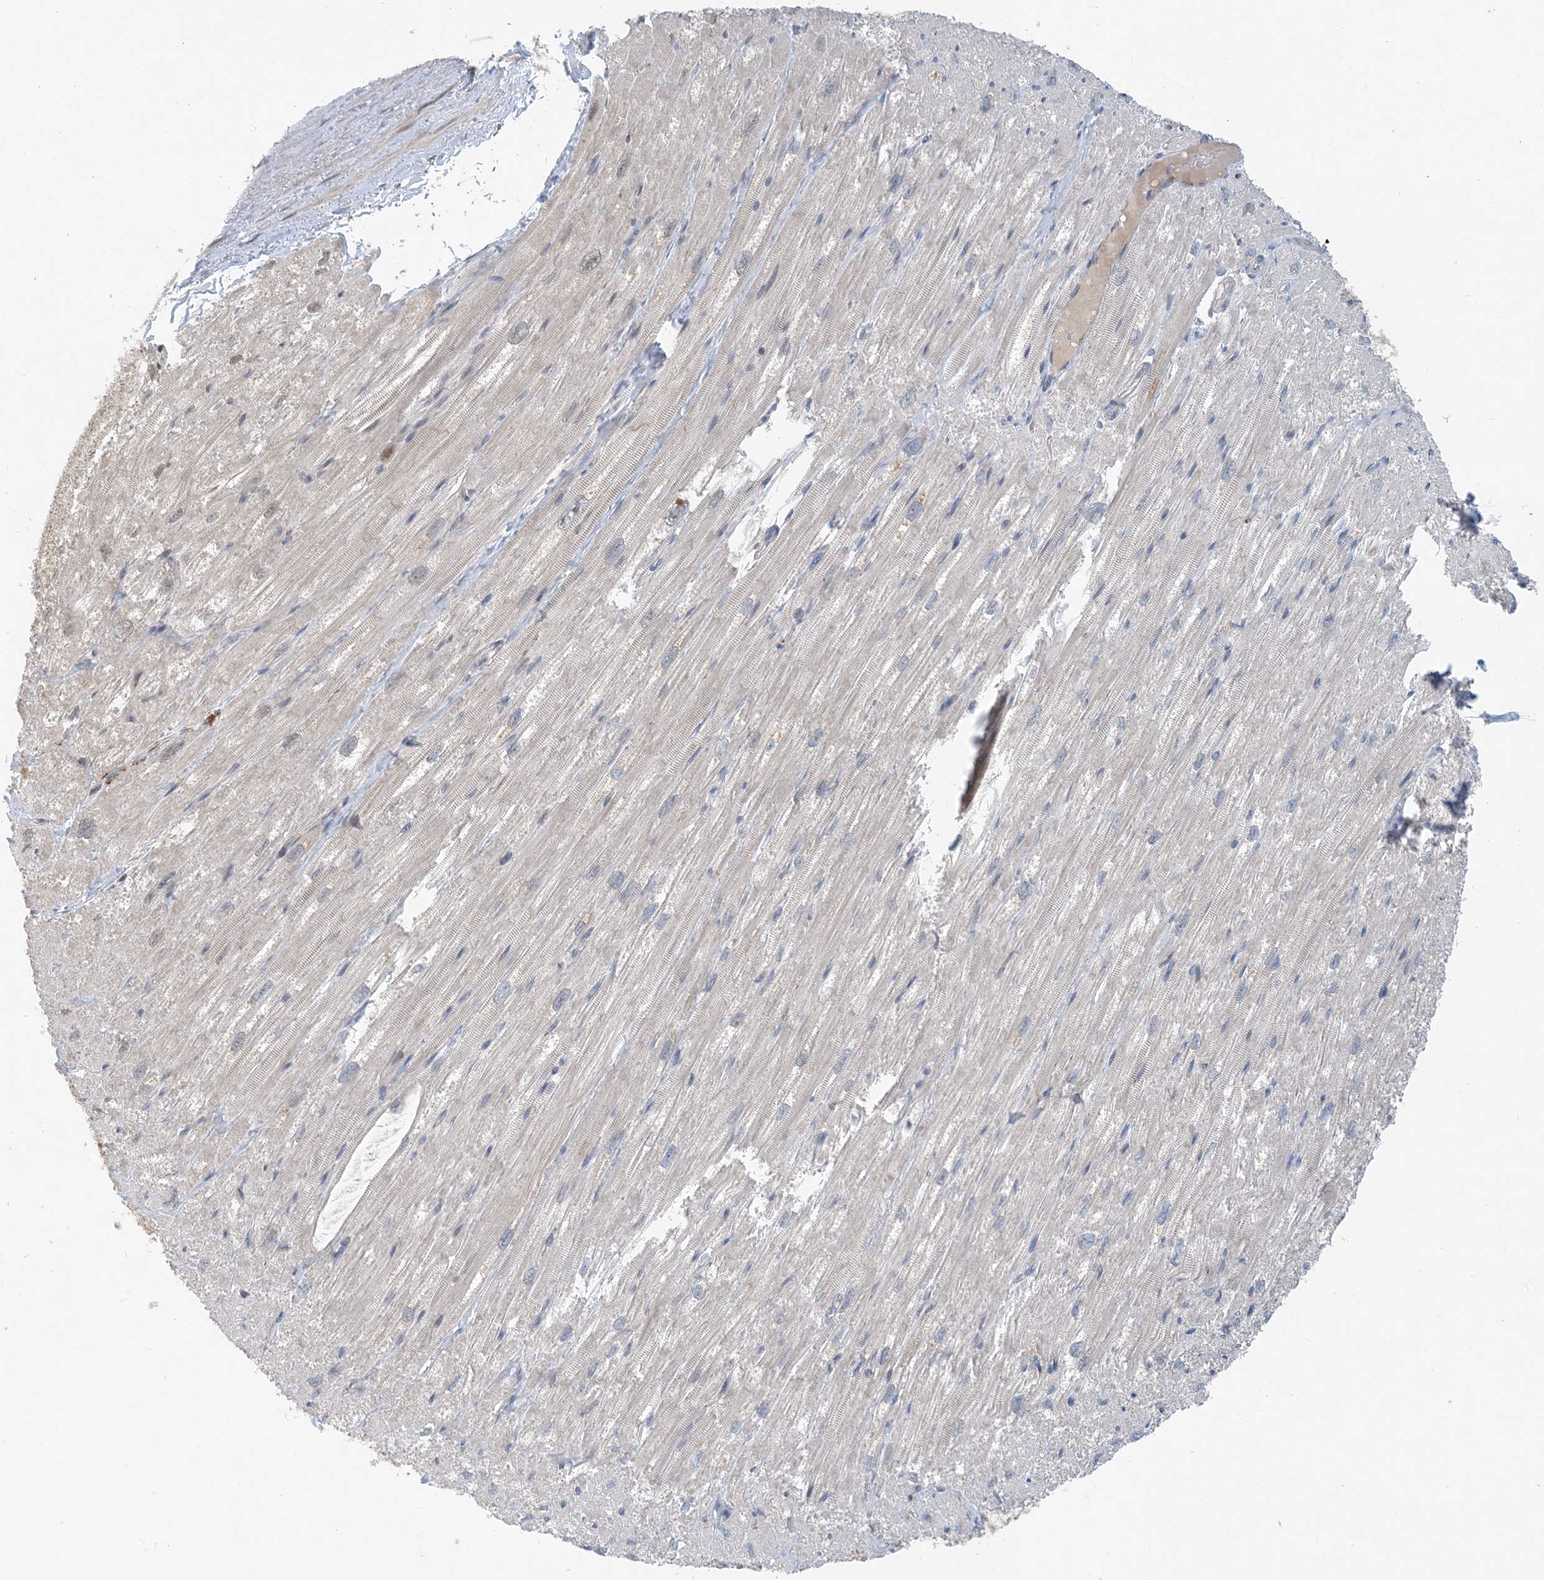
{"staining": {"intensity": "weak", "quantity": "<25%", "location": "cytoplasmic/membranous"}, "tissue": "heart muscle", "cell_type": "Cardiomyocytes", "image_type": "normal", "snomed": [{"axis": "morphology", "description": "Normal tissue, NOS"}, {"axis": "topography", "description": "Heart"}], "caption": "A high-resolution image shows immunohistochemistry staining of normal heart muscle, which displays no significant expression in cardiomyocytes. (IHC, brightfield microscopy, high magnification).", "gene": "TINAG", "patient": {"sex": "male", "age": 50}}